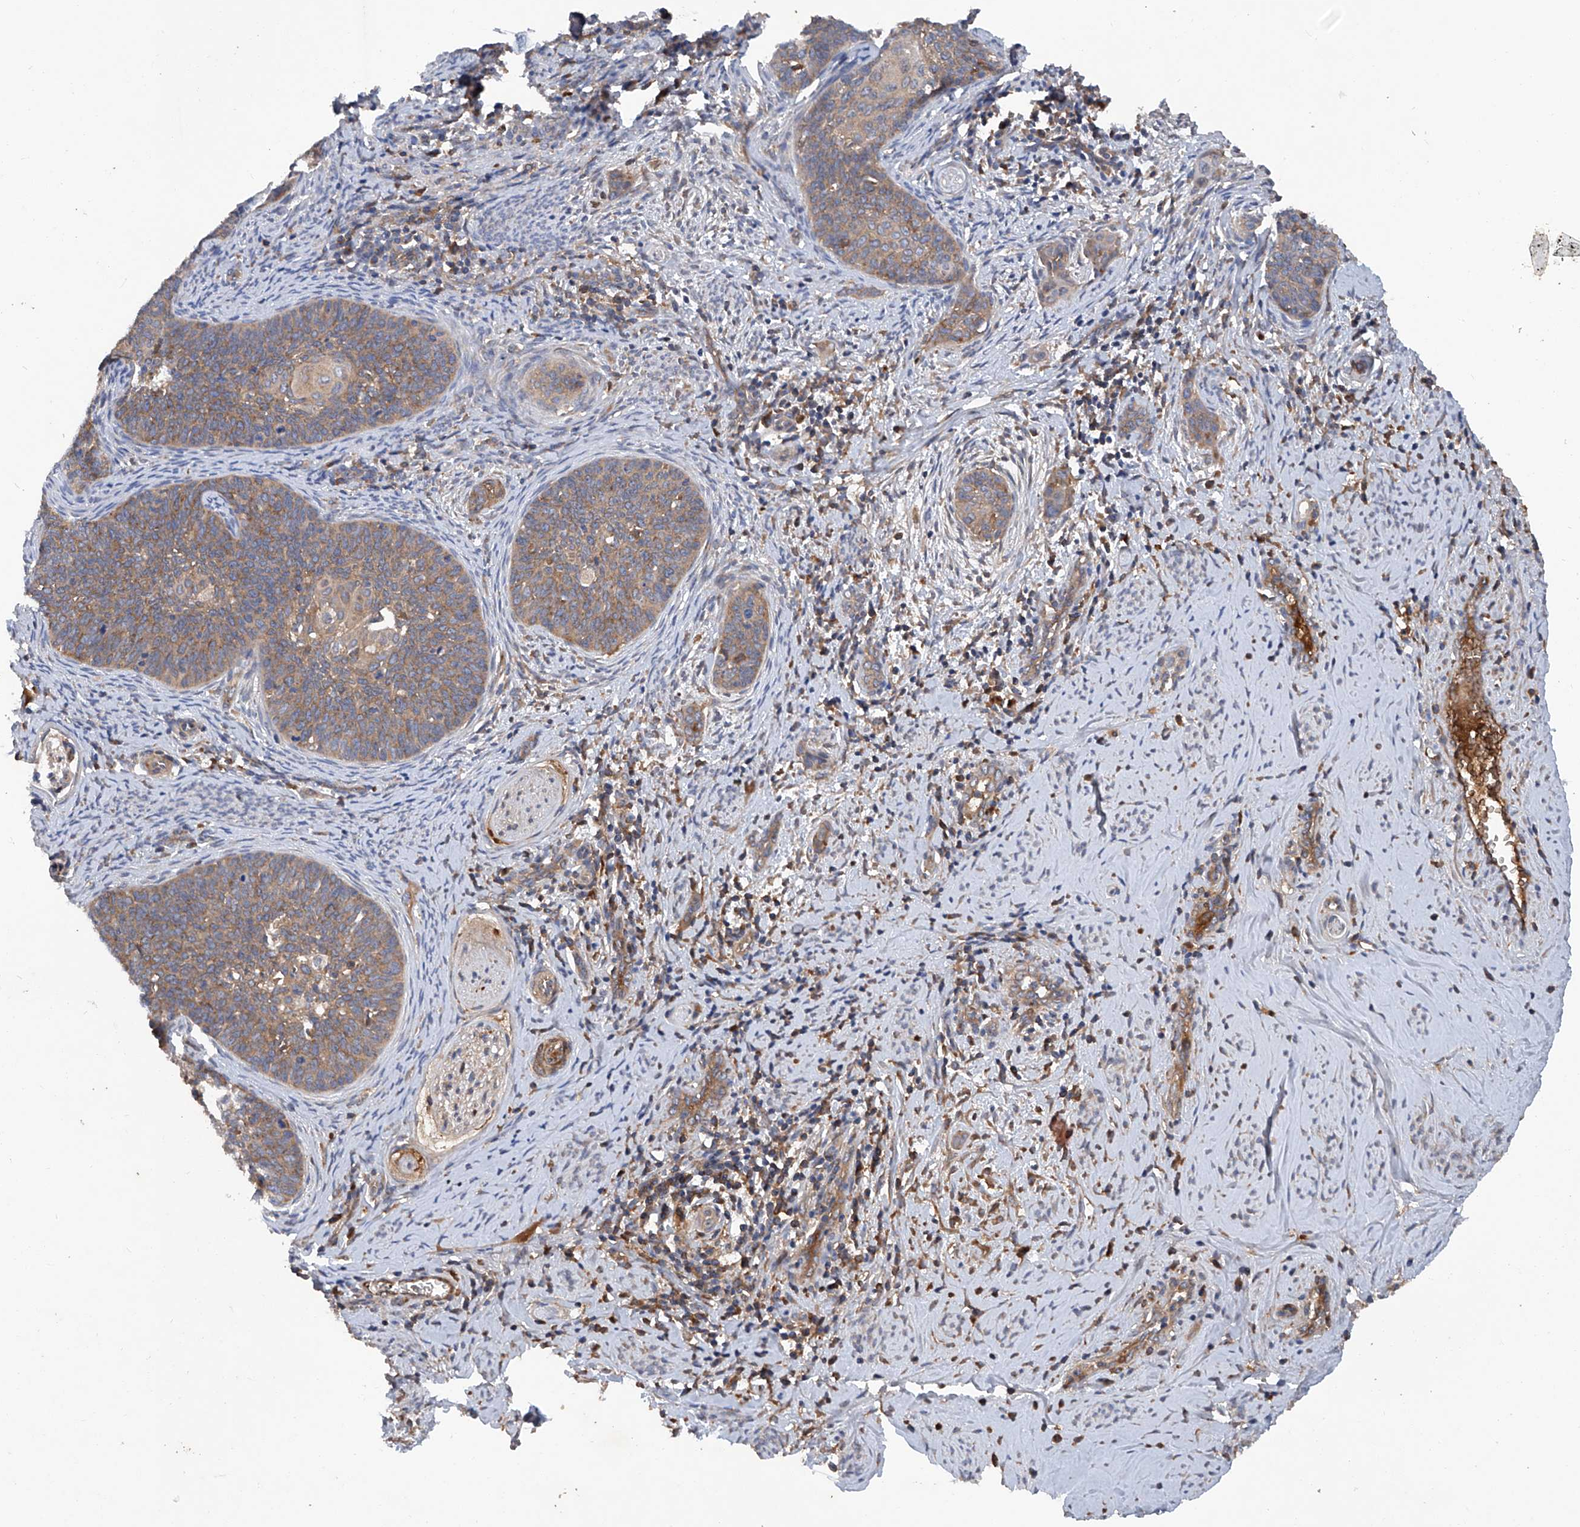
{"staining": {"intensity": "moderate", "quantity": ">75%", "location": "cytoplasmic/membranous"}, "tissue": "cervical cancer", "cell_type": "Tumor cells", "image_type": "cancer", "snomed": [{"axis": "morphology", "description": "Squamous cell carcinoma, NOS"}, {"axis": "topography", "description": "Cervix"}], "caption": "DAB (3,3'-diaminobenzidine) immunohistochemical staining of cervical squamous cell carcinoma shows moderate cytoplasmic/membranous protein positivity in about >75% of tumor cells.", "gene": "ASCC3", "patient": {"sex": "female", "age": 33}}